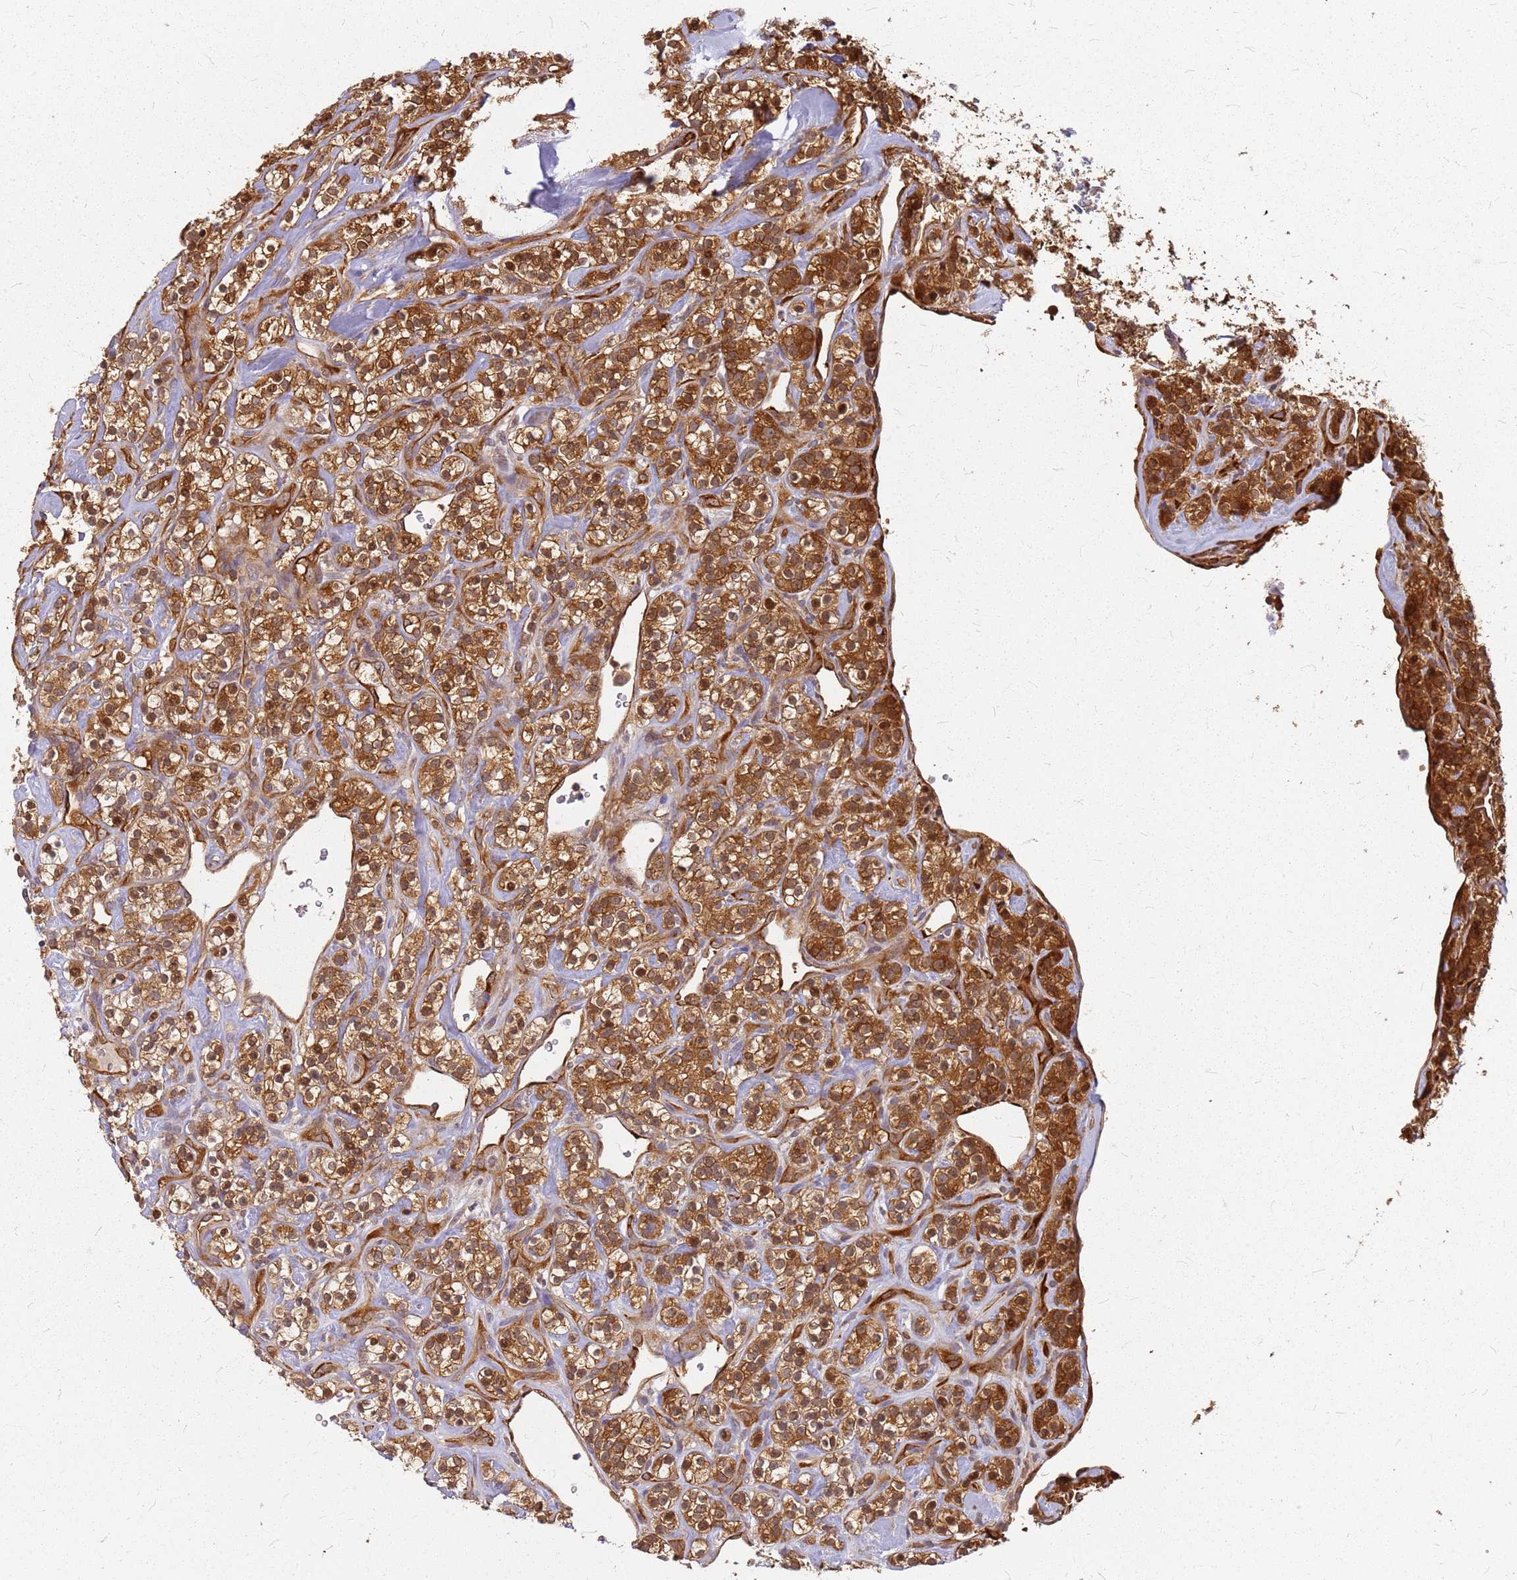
{"staining": {"intensity": "strong", "quantity": ">75%", "location": "cytoplasmic/membranous"}, "tissue": "renal cancer", "cell_type": "Tumor cells", "image_type": "cancer", "snomed": [{"axis": "morphology", "description": "Adenocarcinoma, NOS"}, {"axis": "topography", "description": "Kidney"}], "caption": "Immunohistochemistry (IHC) of renal adenocarcinoma reveals high levels of strong cytoplasmic/membranous expression in about >75% of tumor cells.", "gene": "HDX", "patient": {"sex": "male", "age": 77}}